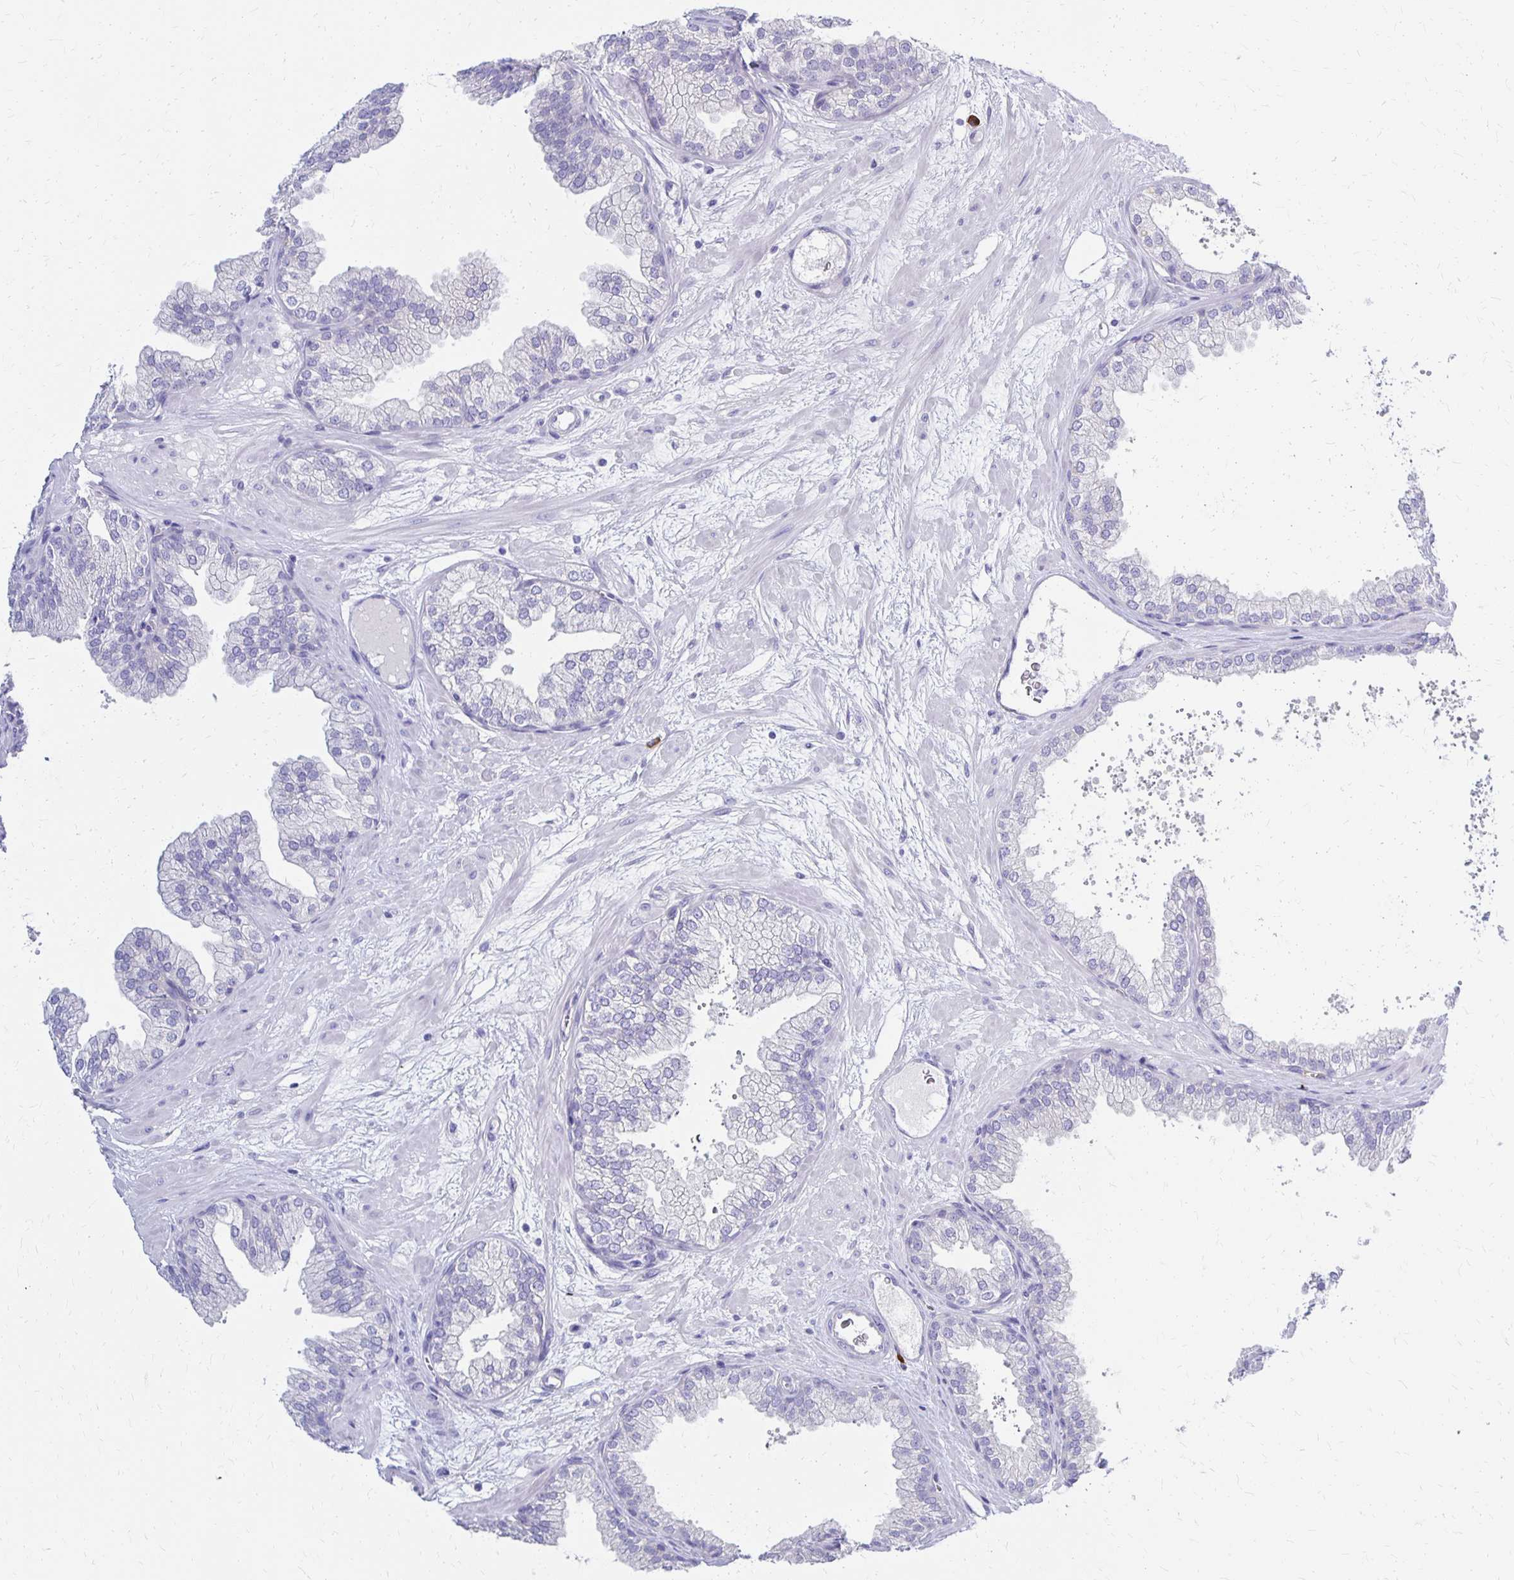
{"staining": {"intensity": "negative", "quantity": "none", "location": "none"}, "tissue": "prostate", "cell_type": "Glandular cells", "image_type": "normal", "snomed": [{"axis": "morphology", "description": "Normal tissue, NOS"}, {"axis": "topography", "description": "Prostate"}], "caption": "This is an IHC image of normal human prostate. There is no staining in glandular cells.", "gene": "FNTB", "patient": {"sex": "male", "age": 37}}